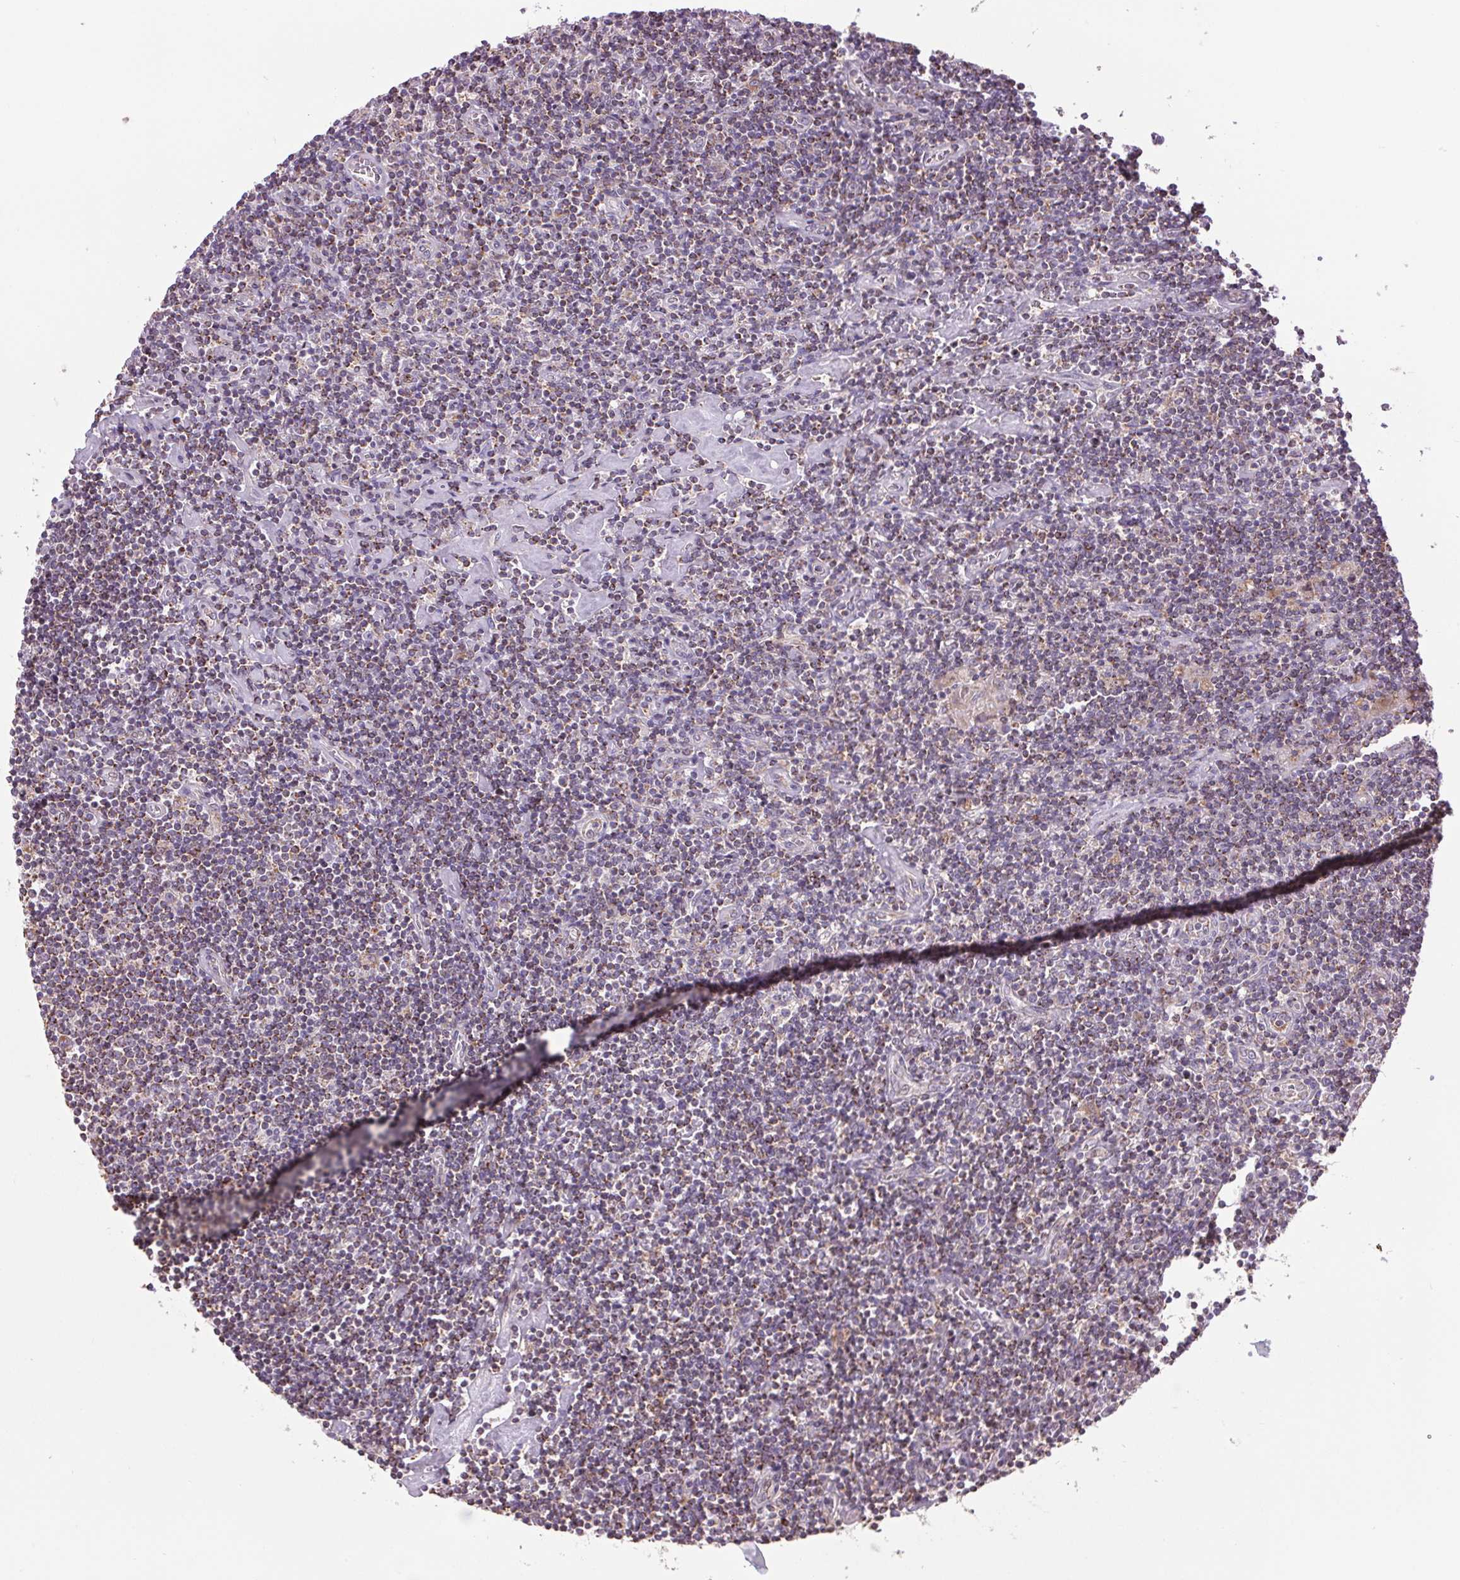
{"staining": {"intensity": "moderate", "quantity": "<25%", "location": "cytoplasmic/membranous"}, "tissue": "lymphoma", "cell_type": "Tumor cells", "image_type": "cancer", "snomed": [{"axis": "morphology", "description": "Hodgkin's disease, NOS"}, {"axis": "topography", "description": "Lymph node"}], "caption": "Immunohistochemical staining of human lymphoma displays moderate cytoplasmic/membranous protein staining in about <25% of tumor cells.", "gene": "DGUOK", "patient": {"sex": "male", "age": 40}}